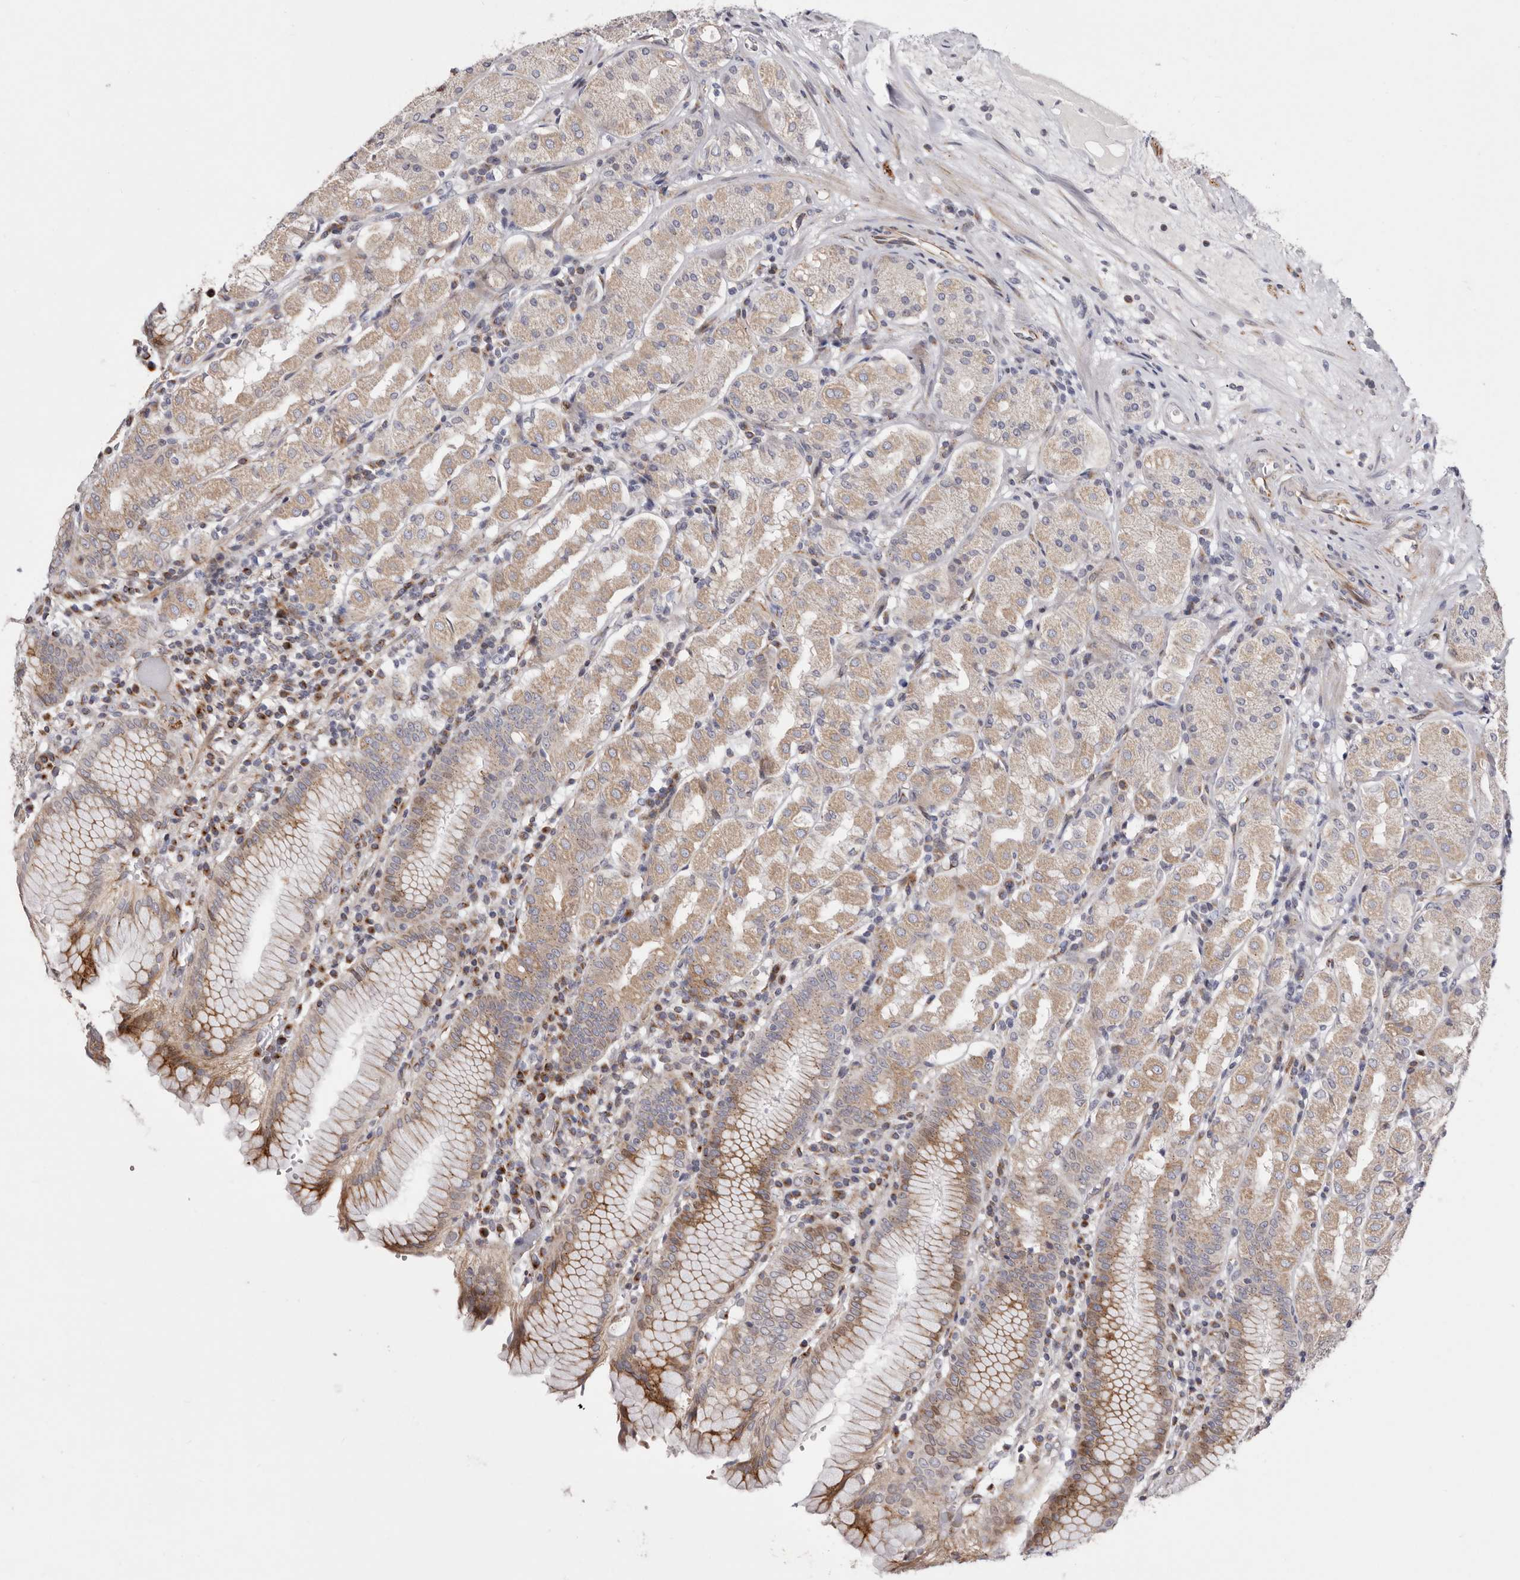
{"staining": {"intensity": "moderate", "quantity": "25%-75%", "location": "cytoplasmic/membranous"}, "tissue": "stomach", "cell_type": "Glandular cells", "image_type": "normal", "snomed": [{"axis": "morphology", "description": "Normal tissue, NOS"}, {"axis": "topography", "description": "Stomach"}, {"axis": "topography", "description": "Stomach, lower"}], "caption": "Protein staining shows moderate cytoplasmic/membranous positivity in about 25%-75% of glandular cells in normal stomach.", "gene": "TIMM17B", "patient": {"sex": "female", "age": 56}}